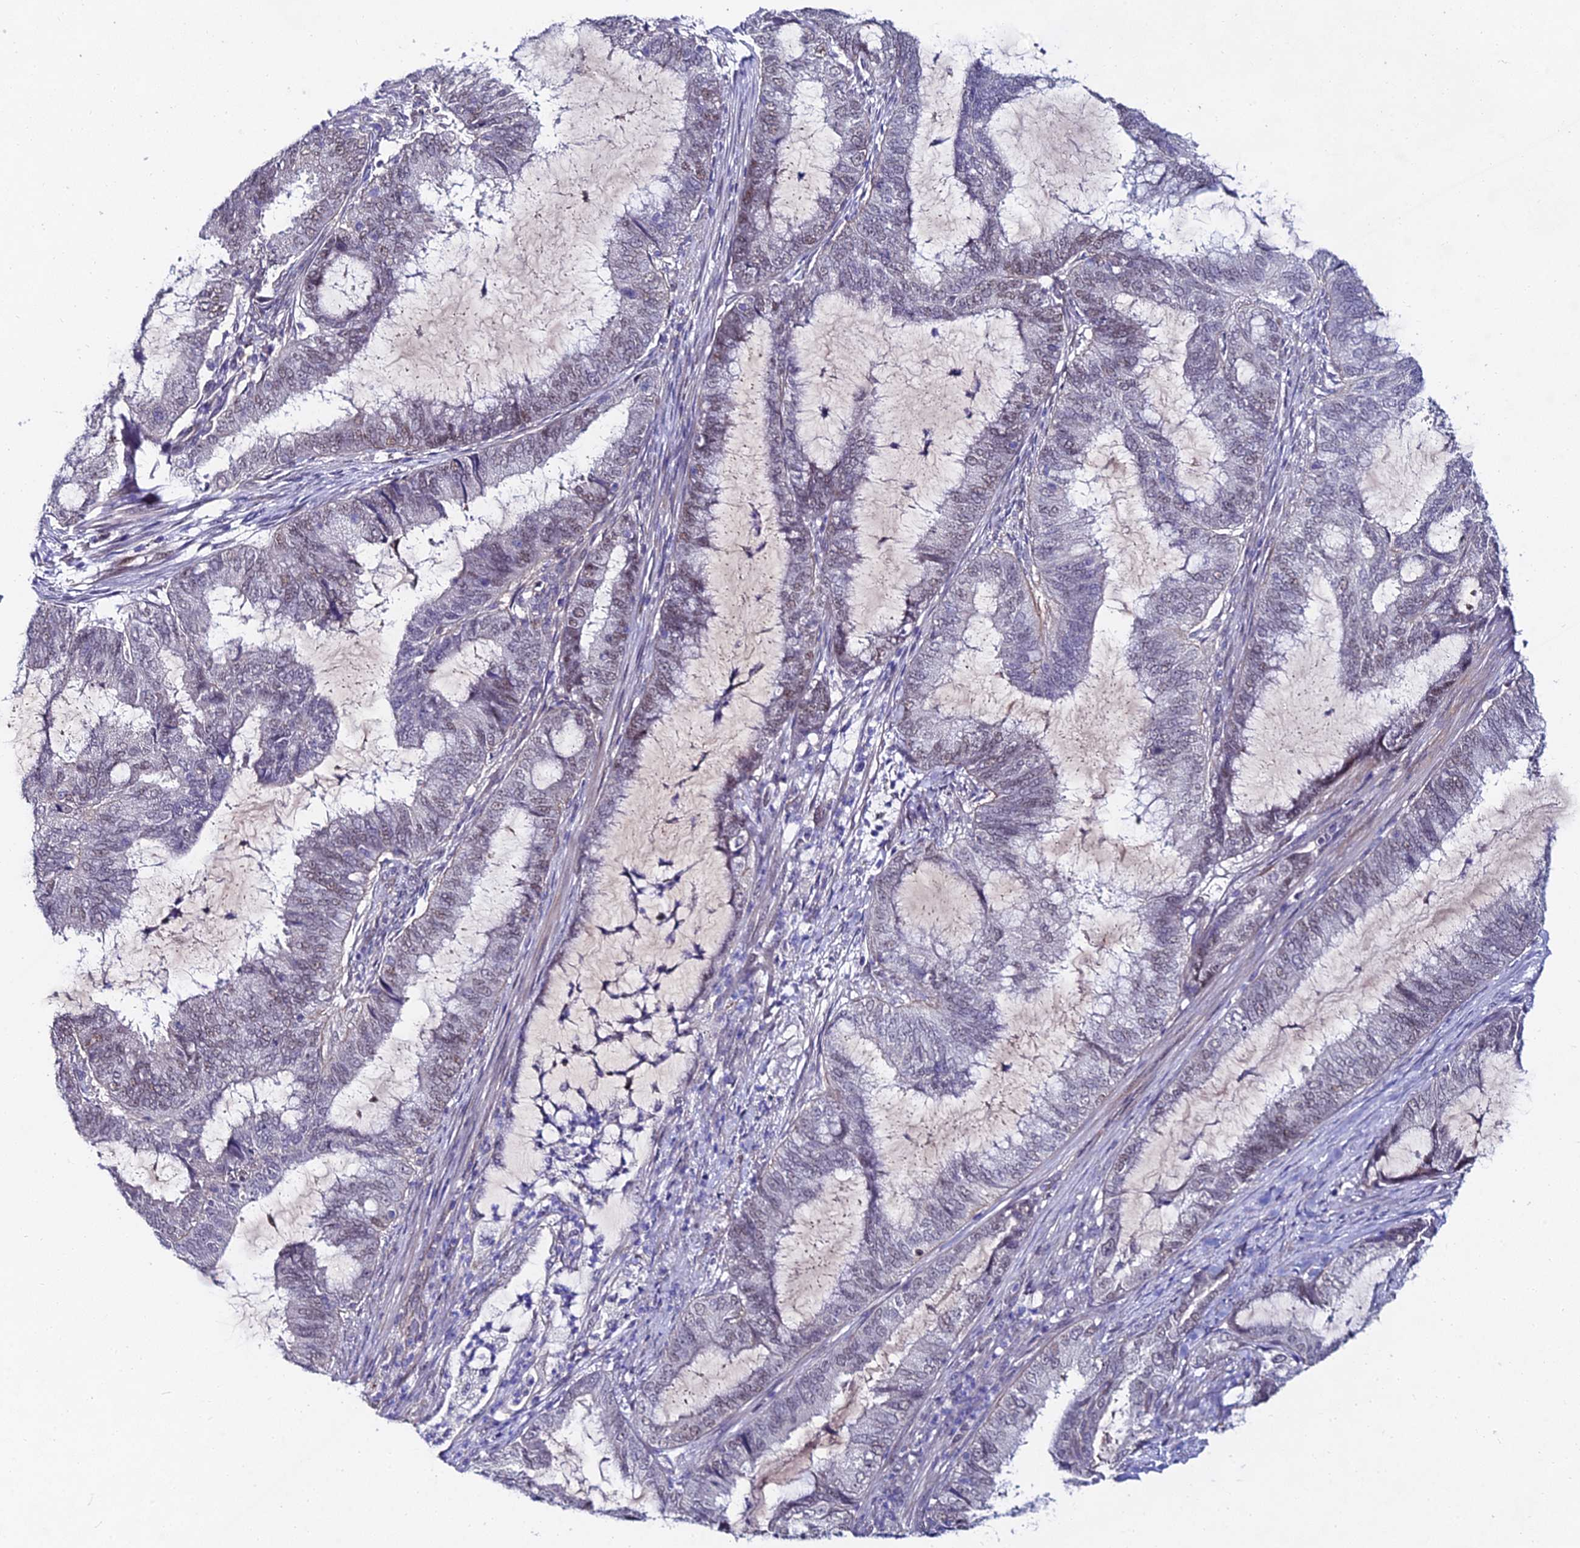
{"staining": {"intensity": "weak", "quantity": "<25%", "location": "nuclear"}, "tissue": "endometrial cancer", "cell_type": "Tumor cells", "image_type": "cancer", "snomed": [{"axis": "morphology", "description": "Adenocarcinoma, NOS"}, {"axis": "topography", "description": "Endometrium"}], "caption": "DAB (3,3'-diaminobenzidine) immunohistochemical staining of human adenocarcinoma (endometrial) reveals no significant positivity in tumor cells.", "gene": "TRIM24", "patient": {"sex": "female", "age": 51}}